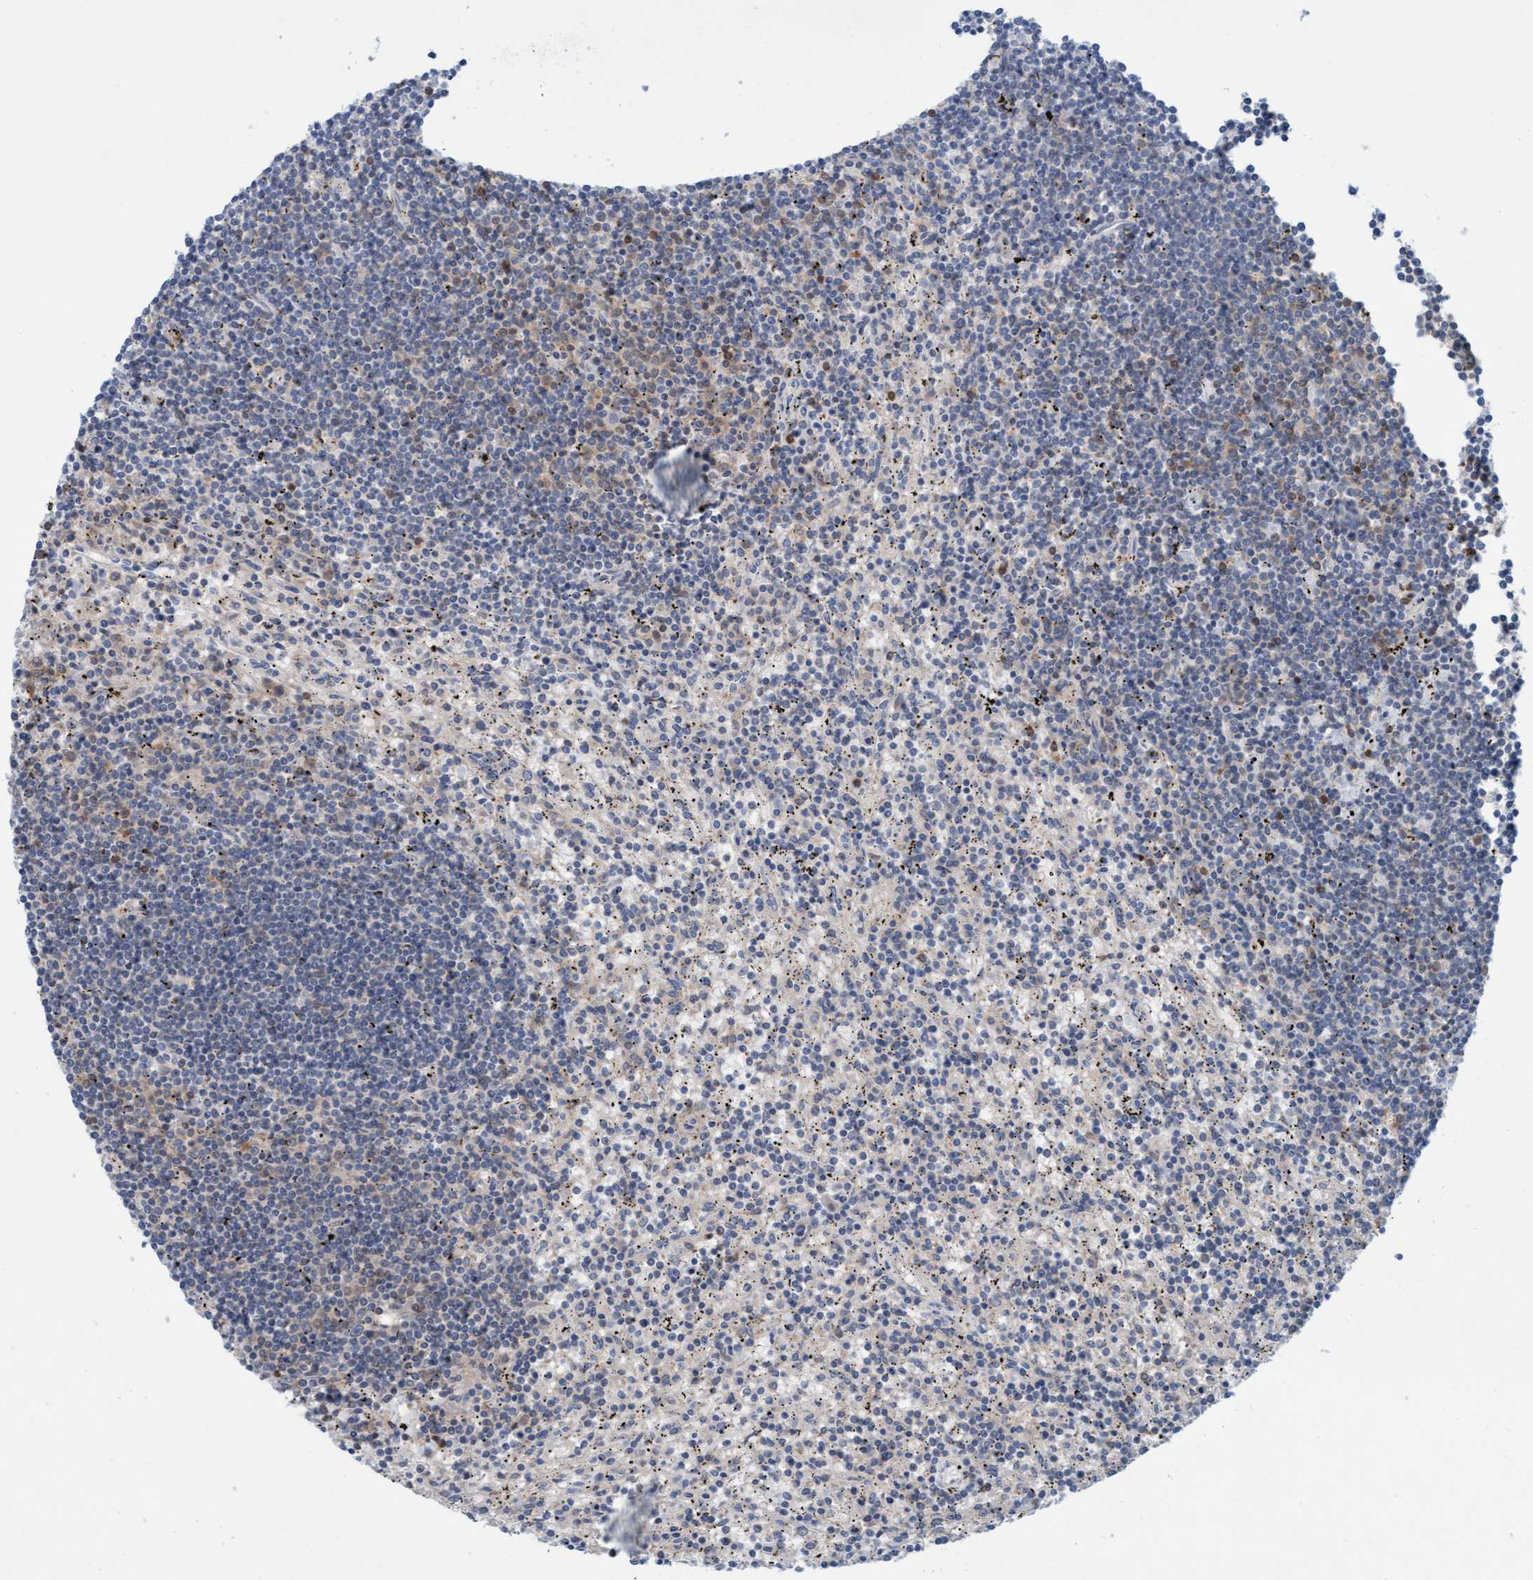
{"staining": {"intensity": "negative", "quantity": "none", "location": "none"}, "tissue": "lymphoma", "cell_type": "Tumor cells", "image_type": "cancer", "snomed": [{"axis": "morphology", "description": "Malignant lymphoma, non-Hodgkin's type, Low grade"}, {"axis": "topography", "description": "Spleen"}], "caption": "High magnification brightfield microscopy of lymphoma stained with DAB (3,3'-diaminobenzidine) (brown) and counterstained with hematoxylin (blue): tumor cells show no significant expression.", "gene": "KLHL25", "patient": {"sex": "male", "age": 76}}